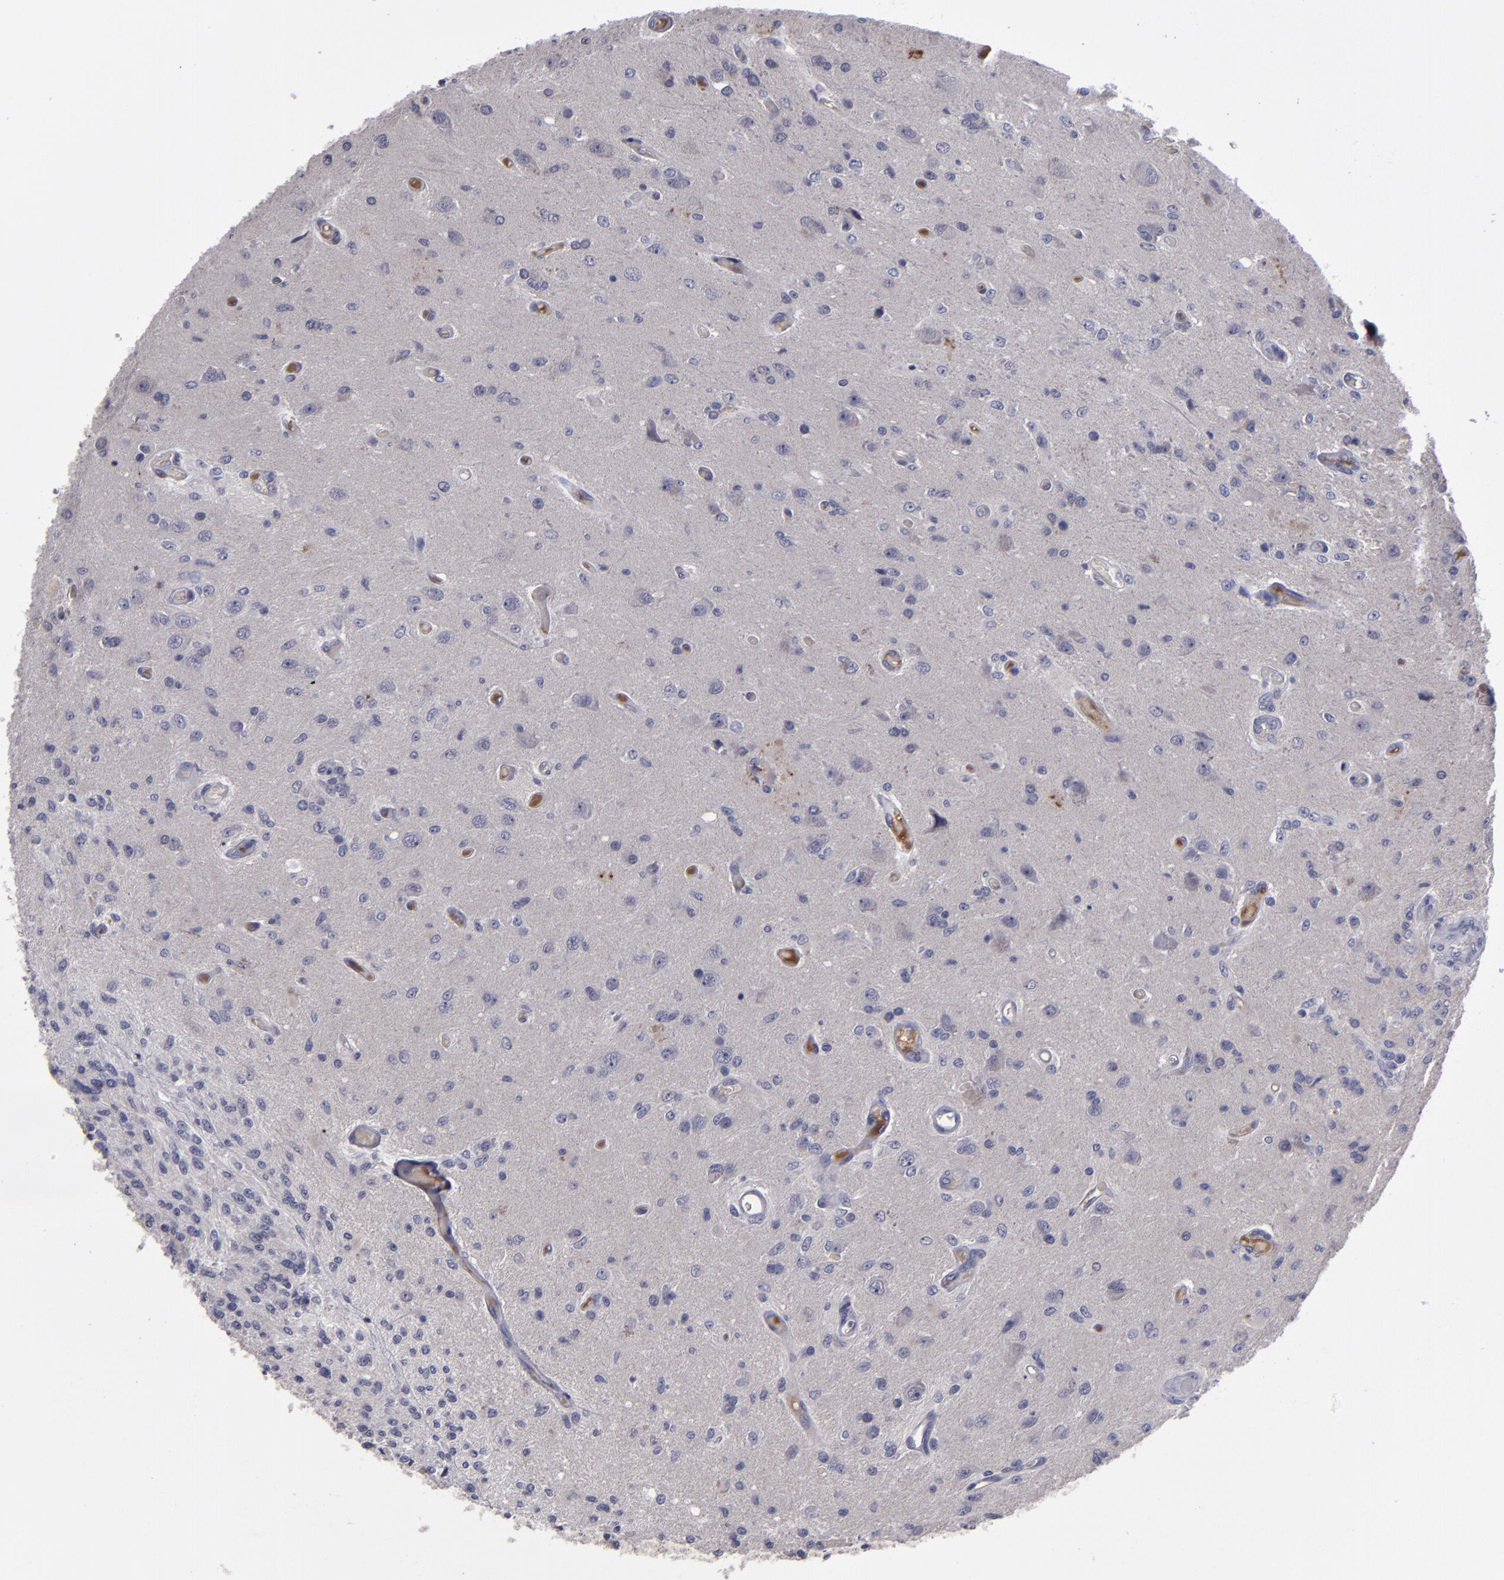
{"staining": {"intensity": "negative", "quantity": "none", "location": "none"}, "tissue": "glioma", "cell_type": "Tumor cells", "image_type": "cancer", "snomed": [{"axis": "morphology", "description": "Normal tissue, NOS"}, {"axis": "morphology", "description": "Glioma, malignant, High grade"}, {"axis": "topography", "description": "Cerebral cortex"}], "caption": "The image demonstrates no staining of tumor cells in malignant glioma (high-grade). The staining is performed using DAB (3,3'-diaminobenzidine) brown chromogen with nuclei counter-stained in using hematoxylin.", "gene": "ITIH4", "patient": {"sex": "male", "age": 77}}